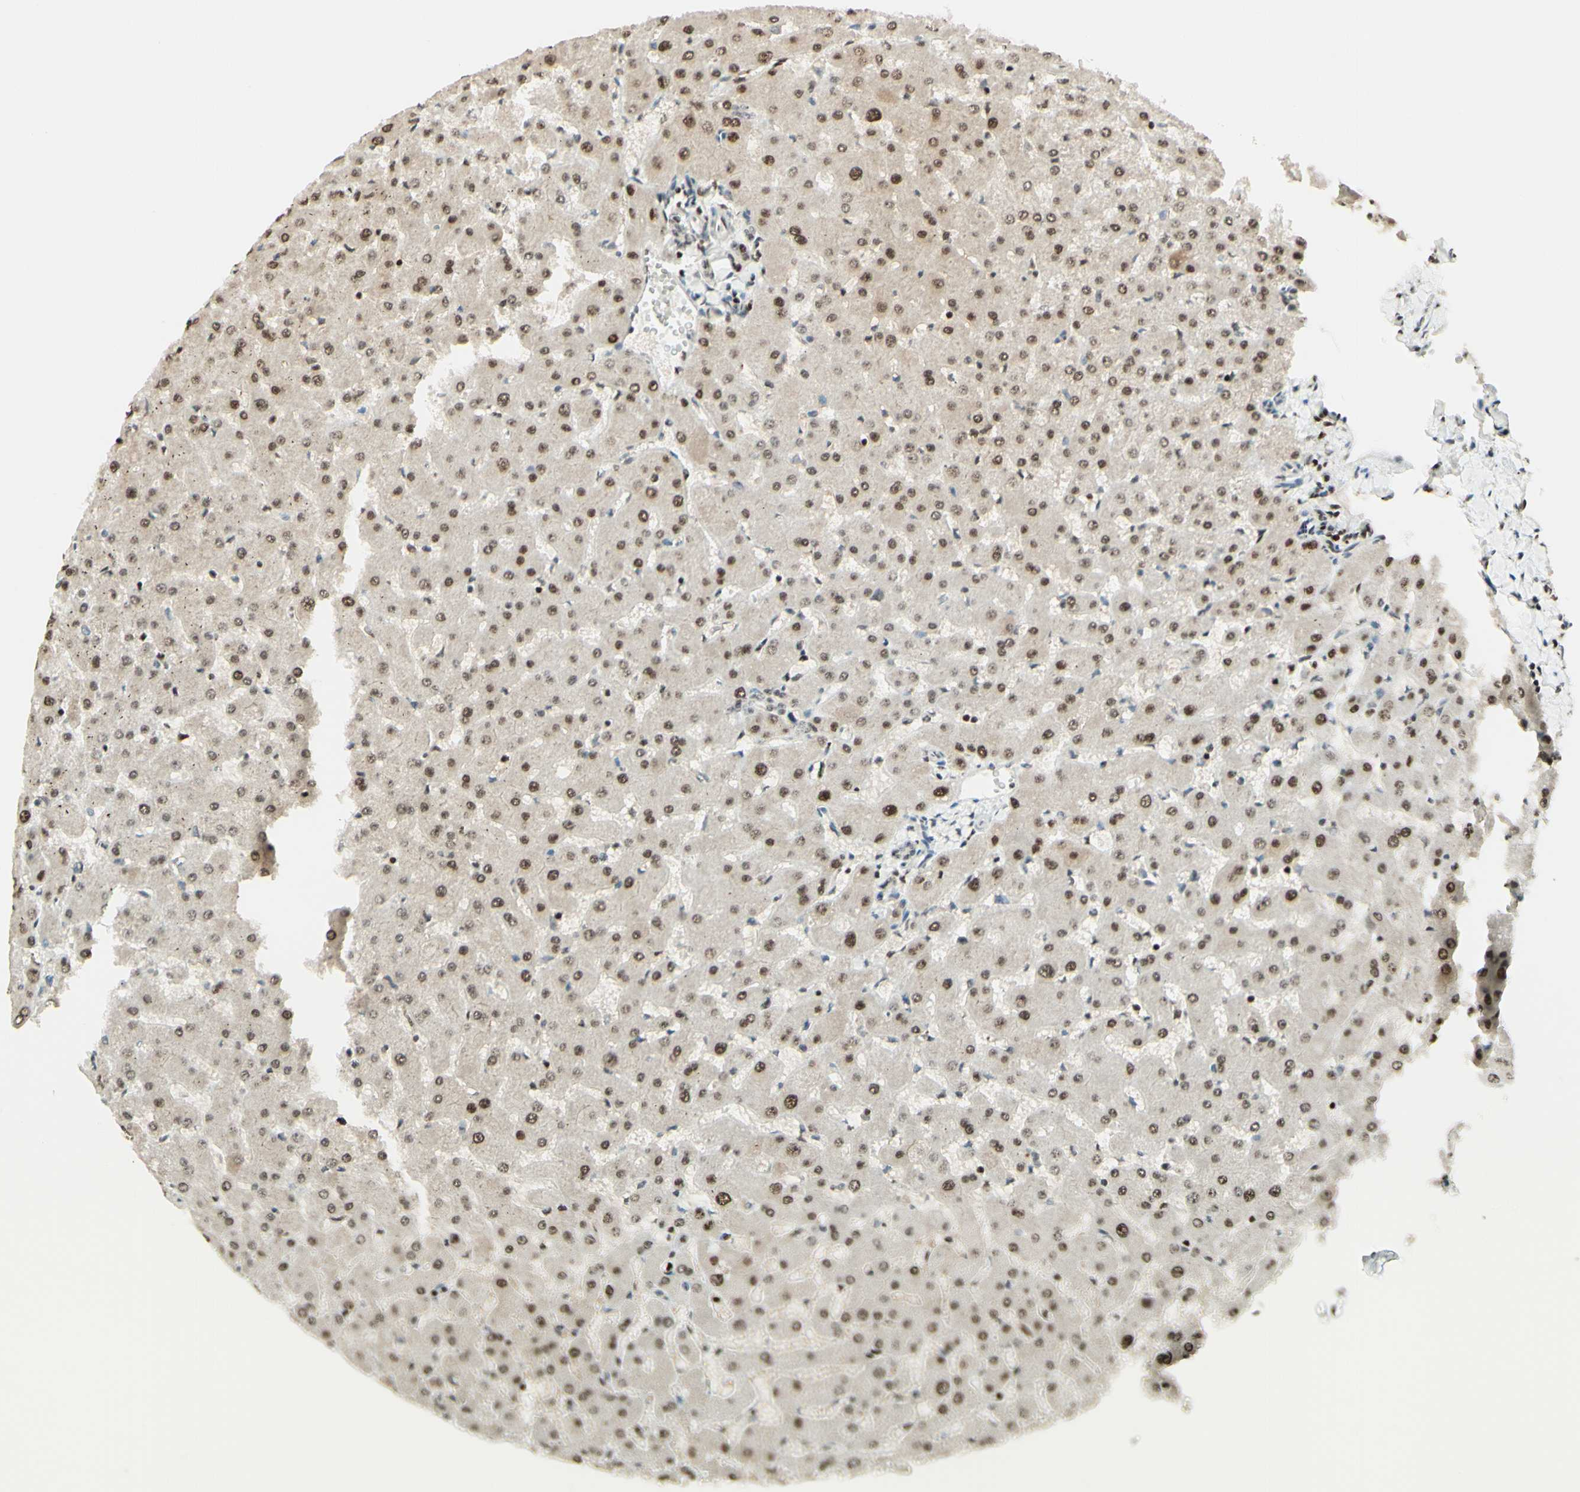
{"staining": {"intensity": "weak", "quantity": ">75%", "location": "nuclear"}, "tissue": "liver", "cell_type": "Cholangiocytes", "image_type": "normal", "snomed": [{"axis": "morphology", "description": "Normal tissue, NOS"}, {"axis": "topography", "description": "Liver"}], "caption": "This photomicrograph demonstrates unremarkable liver stained with IHC to label a protein in brown. The nuclear of cholangiocytes show weak positivity for the protein. Nuclei are counter-stained blue.", "gene": "CDKL5", "patient": {"sex": "female", "age": 63}}